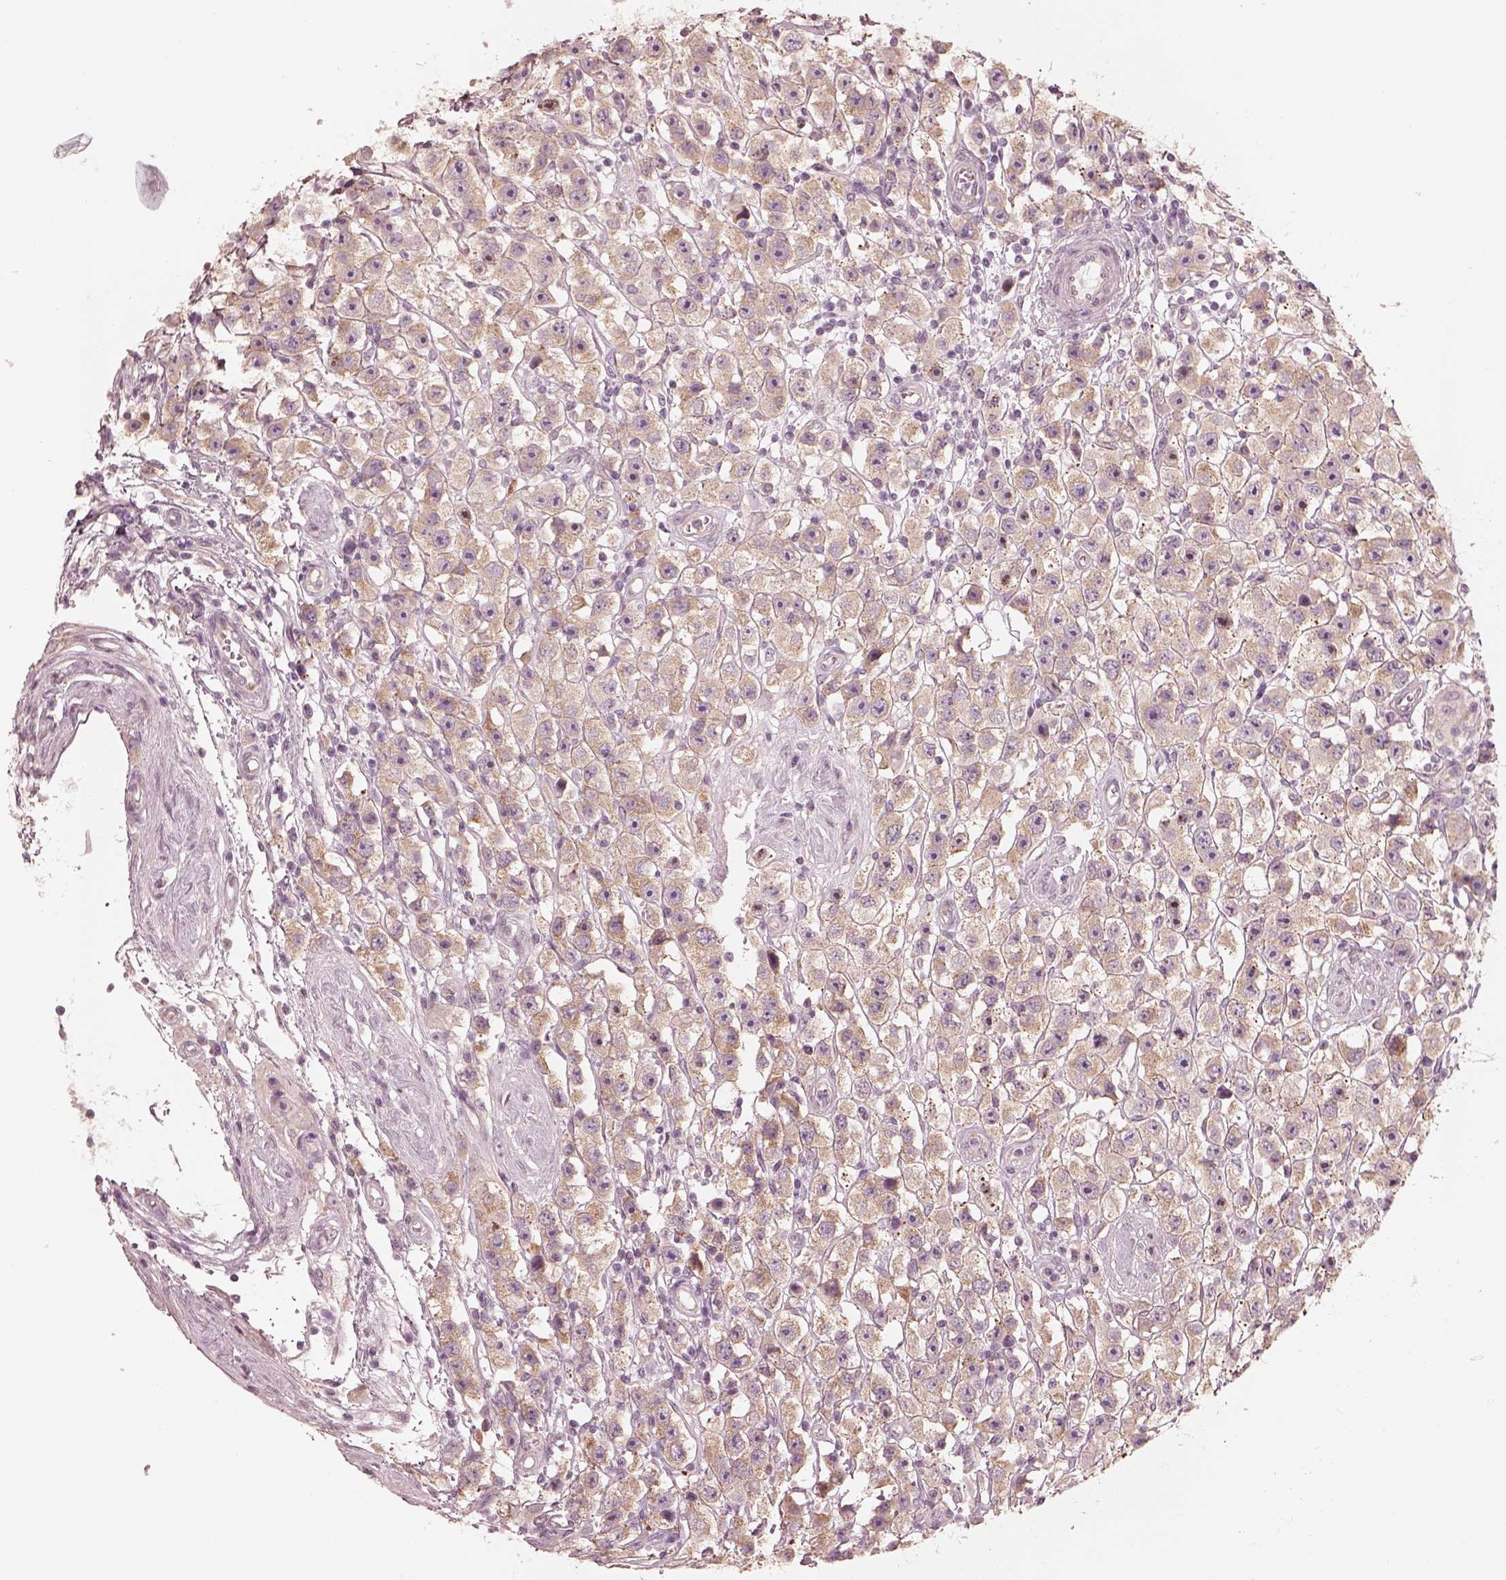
{"staining": {"intensity": "weak", "quantity": ">75%", "location": "cytoplasmic/membranous"}, "tissue": "testis cancer", "cell_type": "Tumor cells", "image_type": "cancer", "snomed": [{"axis": "morphology", "description": "Seminoma, NOS"}, {"axis": "topography", "description": "Testis"}], "caption": "Immunohistochemistry staining of testis cancer, which displays low levels of weak cytoplasmic/membranous positivity in about >75% of tumor cells indicating weak cytoplasmic/membranous protein positivity. The staining was performed using DAB (3,3'-diaminobenzidine) (brown) for protein detection and nuclei were counterstained in hematoxylin (blue).", "gene": "RAB3C", "patient": {"sex": "male", "age": 45}}